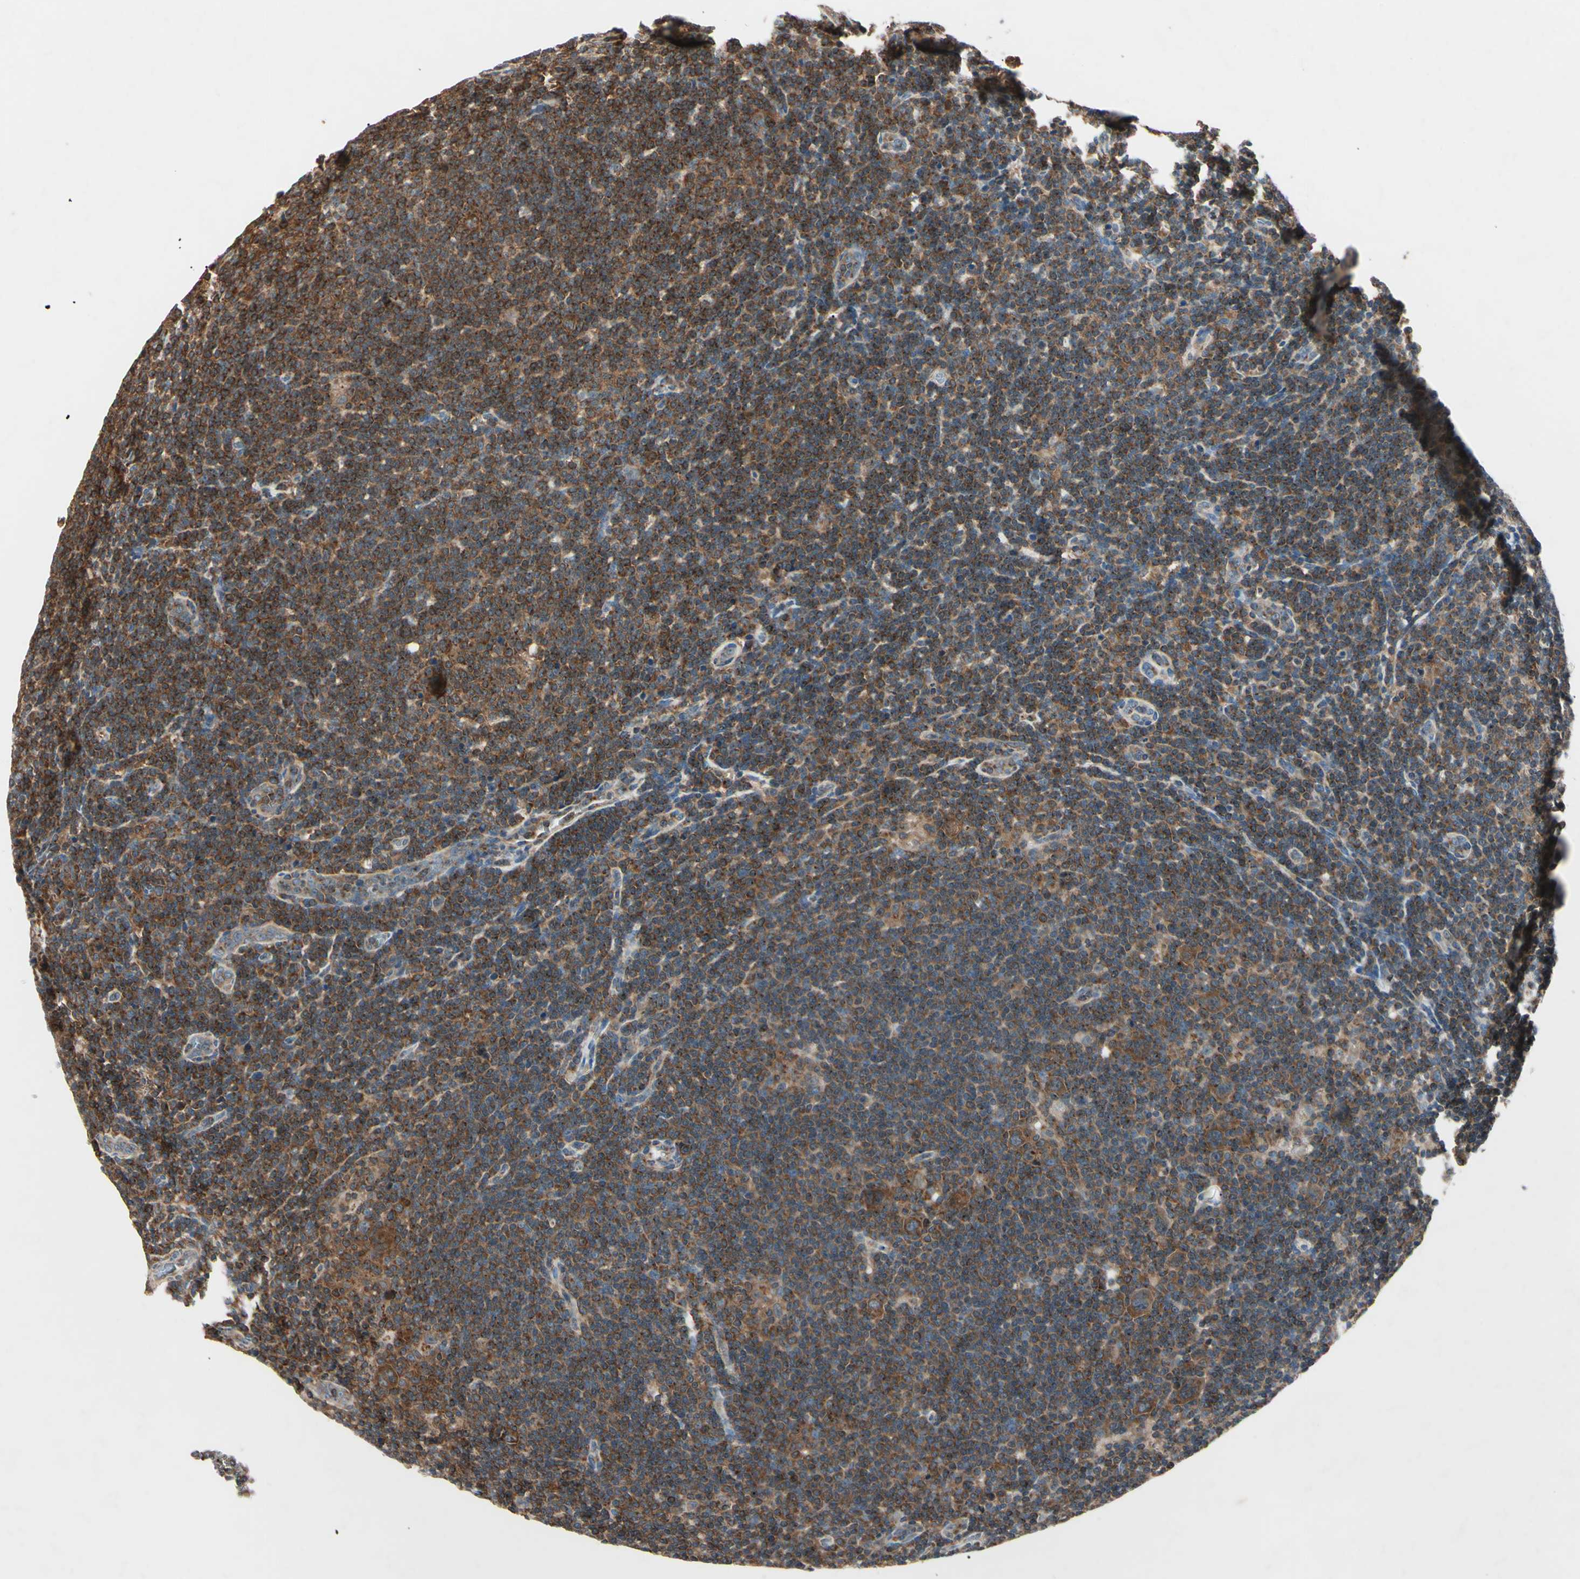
{"staining": {"intensity": "strong", "quantity": ">75%", "location": "cytoplasmic/membranous"}, "tissue": "lymphoma", "cell_type": "Tumor cells", "image_type": "cancer", "snomed": [{"axis": "morphology", "description": "Hodgkin's disease, NOS"}, {"axis": "topography", "description": "Lymph node"}], "caption": "Approximately >75% of tumor cells in human lymphoma demonstrate strong cytoplasmic/membranous protein expression as visualized by brown immunohistochemical staining.", "gene": "MAPRE1", "patient": {"sex": "female", "age": 57}}